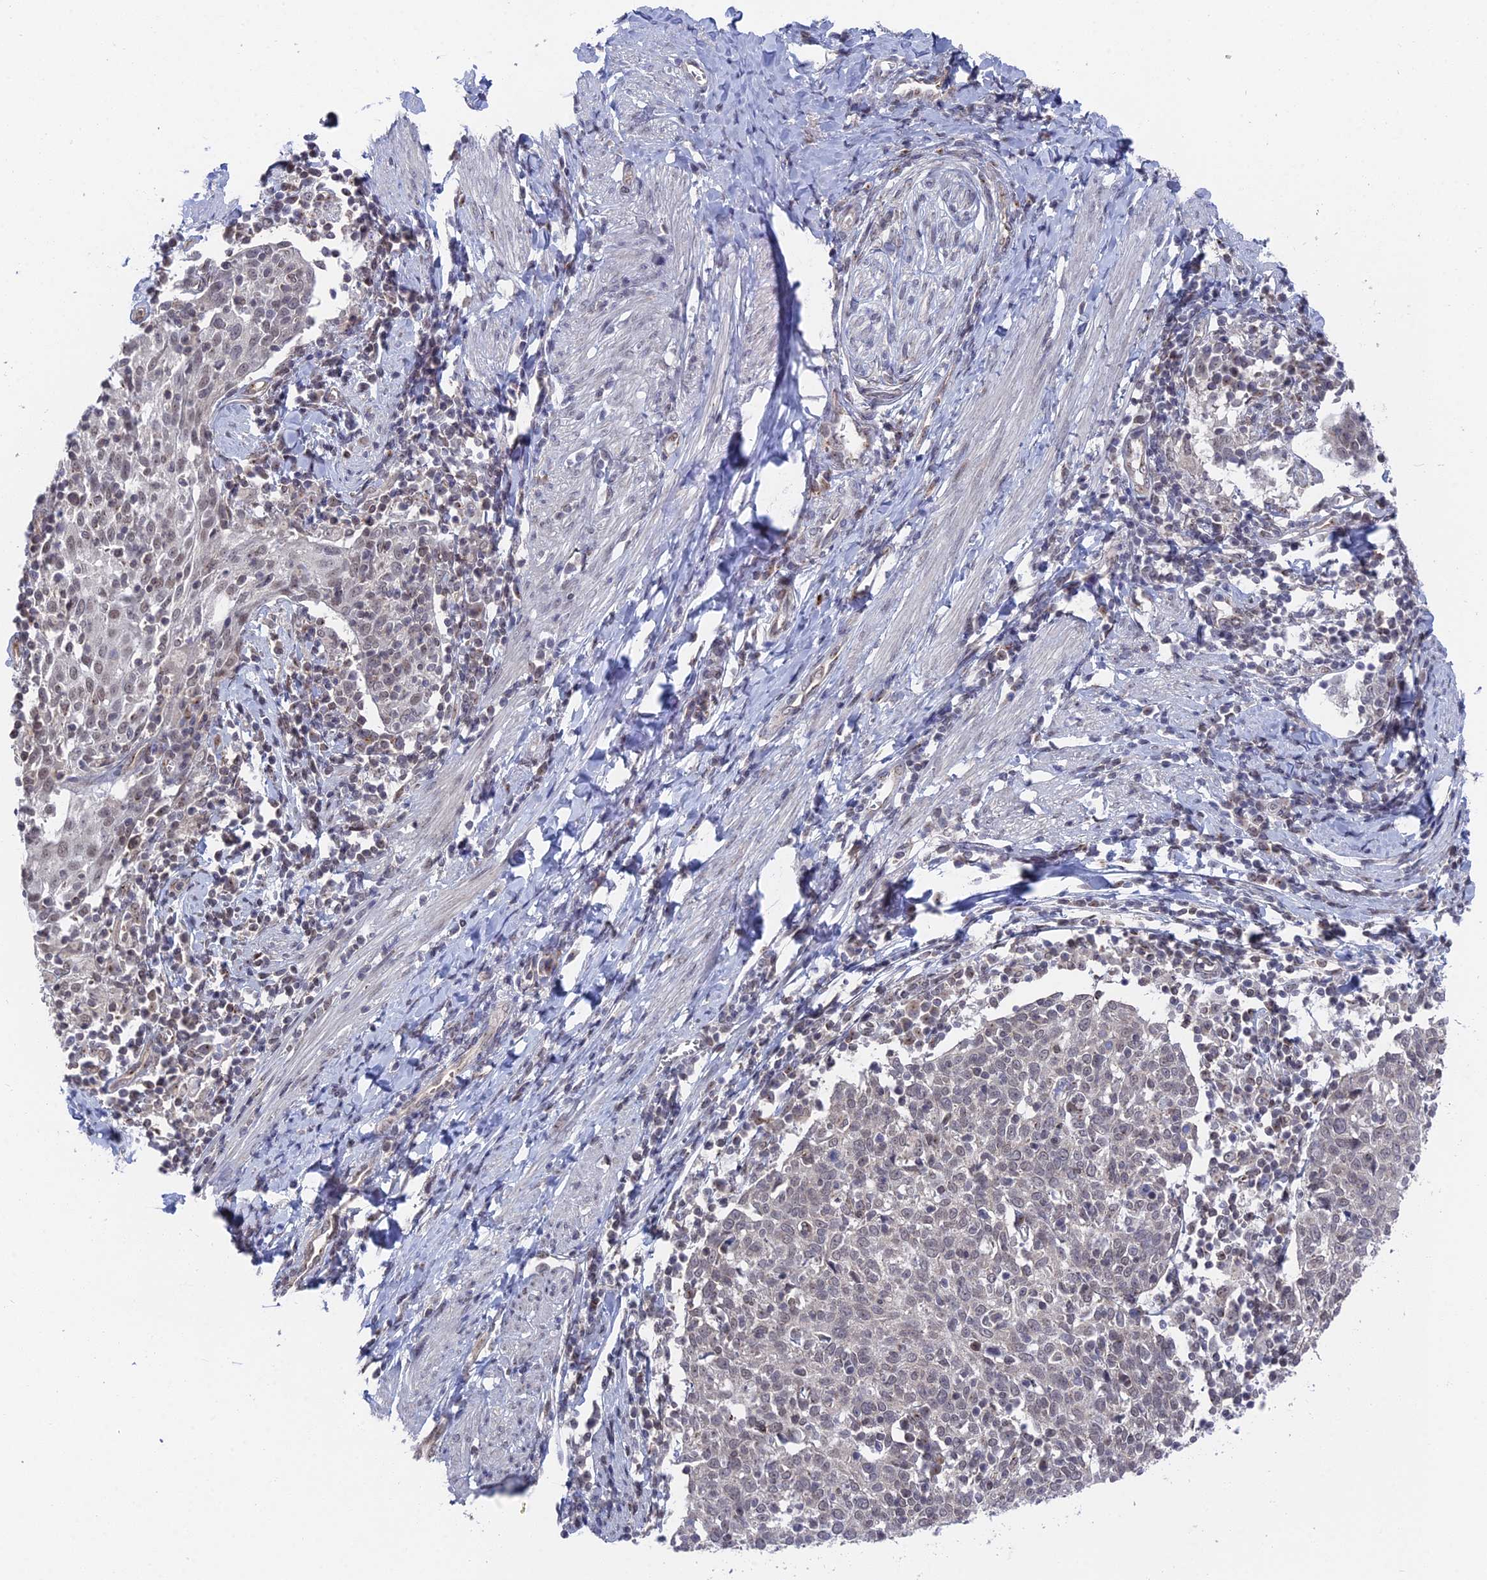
{"staining": {"intensity": "weak", "quantity": "25%-75%", "location": "nuclear"}, "tissue": "cervical cancer", "cell_type": "Tumor cells", "image_type": "cancer", "snomed": [{"axis": "morphology", "description": "Squamous cell carcinoma, NOS"}, {"axis": "topography", "description": "Cervix"}], "caption": "Weak nuclear staining for a protein is appreciated in approximately 25%-75% of tumor cells of cervical squamous cell carcinoma using immunohistochemistry.", "gene": "FHIP2A", "patient": {"sex": "female", "age": 52}}